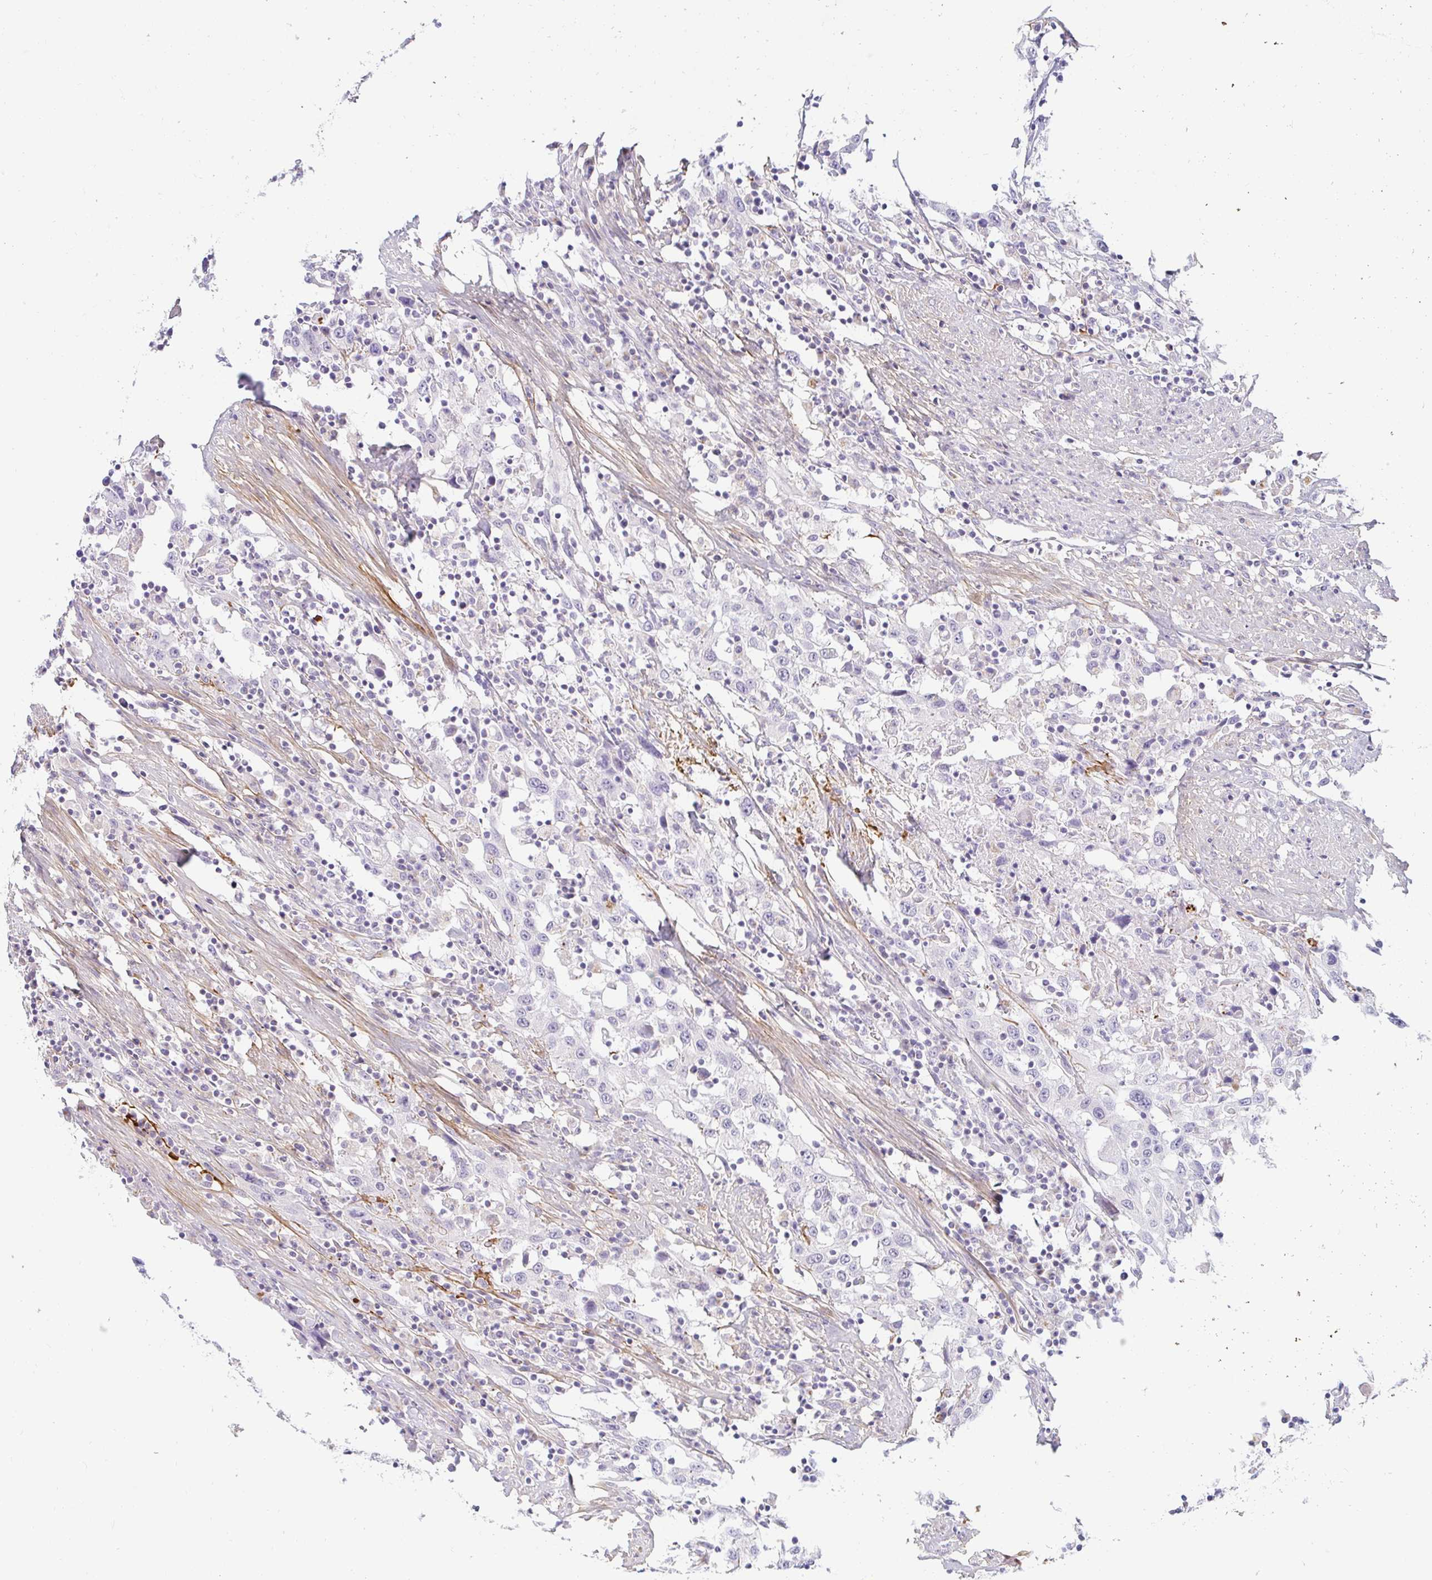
{"staining": {"intensity": "negative", "quantity": "none", "location": "none"}, "tissue": "urothelial cancer", "cell_type": "Tumor cells", "image_type": "cancer", "snomed": [{"axis": "morphology", "description": "Urothelial carcinoma, High grade"}, {"axis": "topography", "description": "Urinary bladder"}], "caption": "This is a photomicrograph of immunohistochemistry staining of urothelial cancer, which shows no expression in tumor cells.", "gene": "OR51D1", "patient": {"sex": "male", "age": 61}}